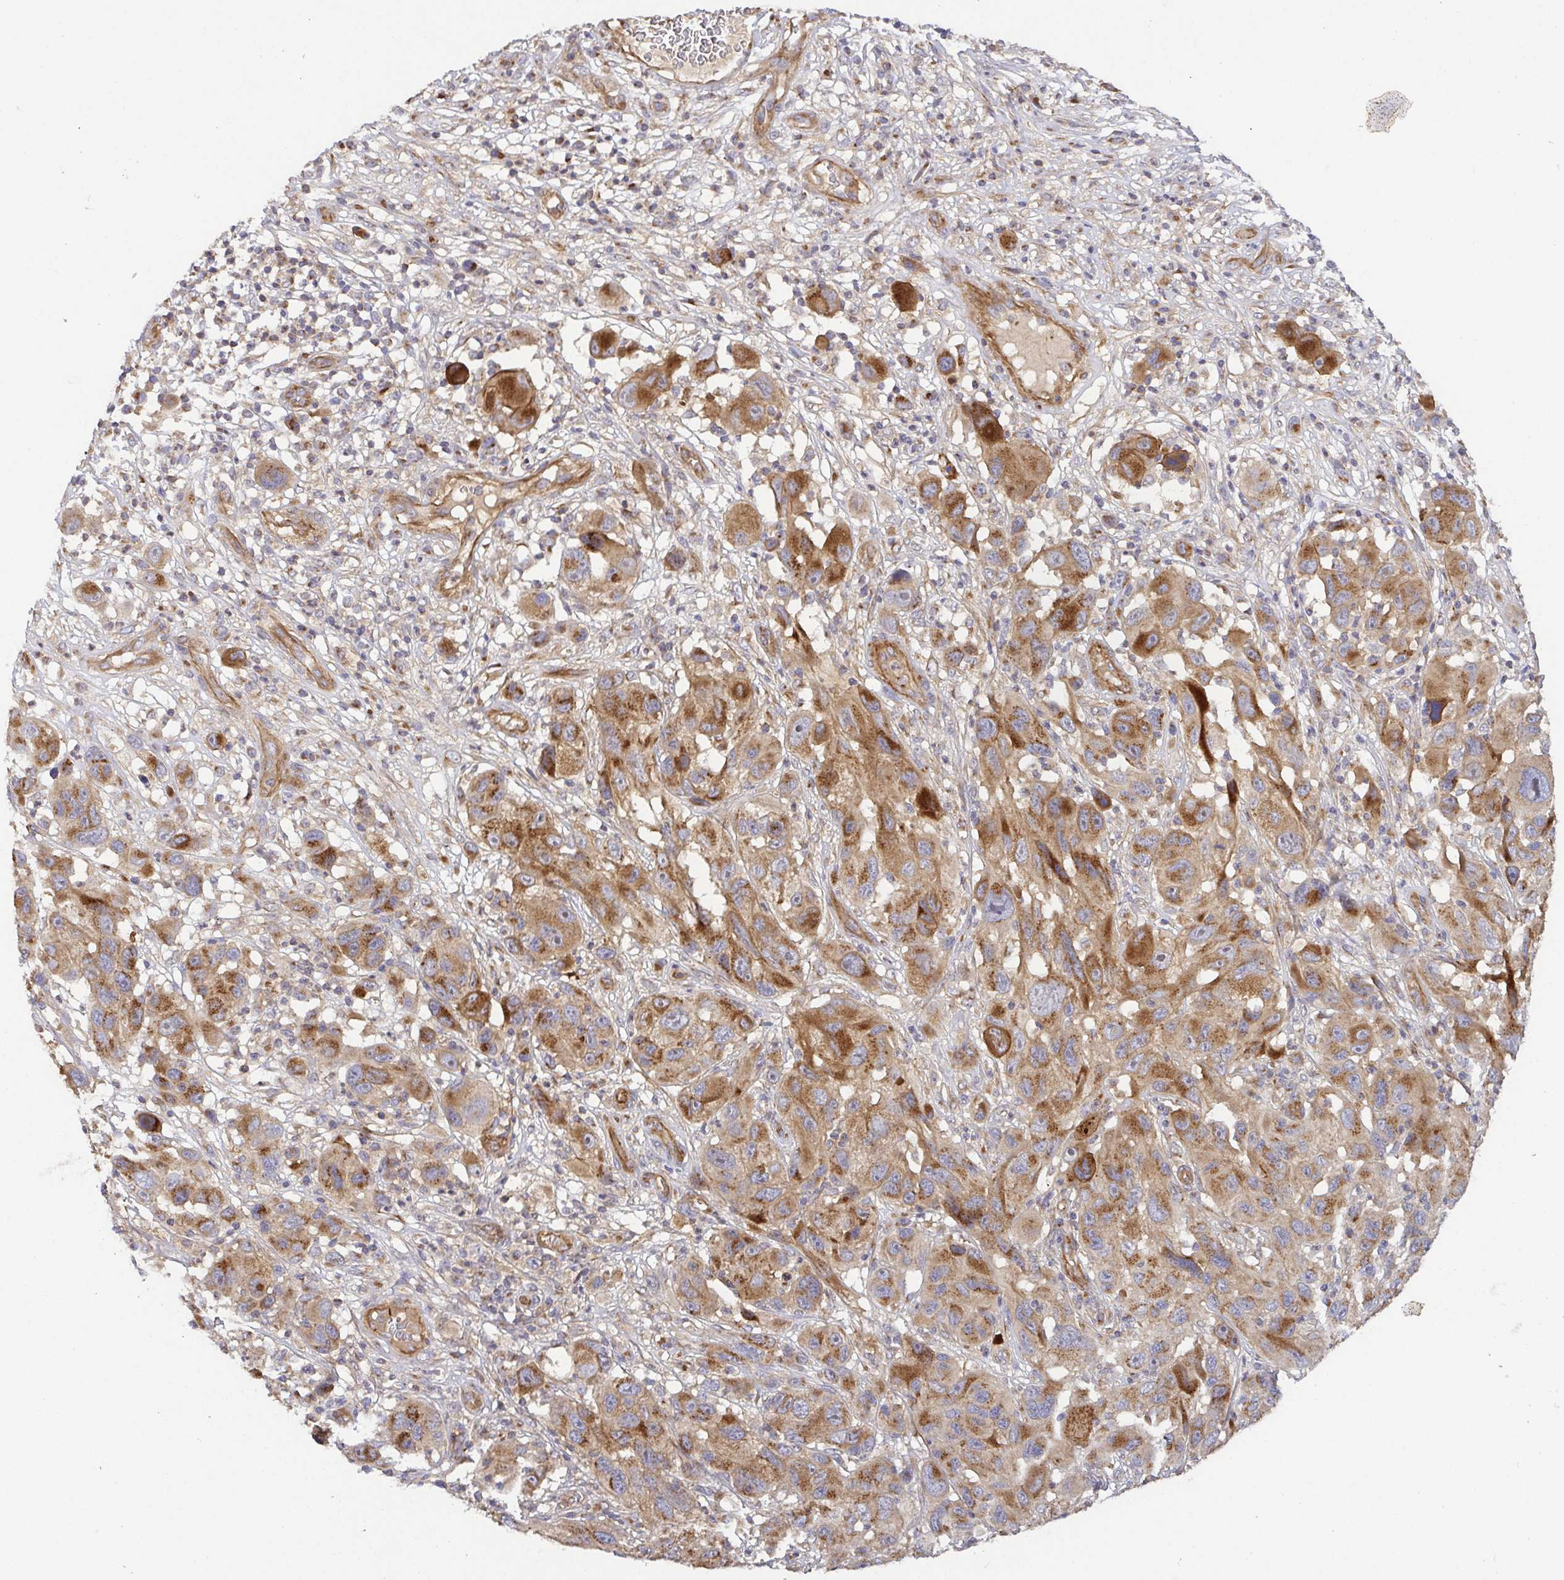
{"staining": {"intensity": "moderate", "quantity": ">75%", "location": "cytoplasmic/membranous"}, "tissue": "melanoma", "cell_type": "Tumor cells", "image_type": "cancer", "snomed": [{"axis": "morphology", "description": "Malignant melanoma, NOS"}, {"axis": "topography", "description": "Skin"}], "caption": "Immunohistochemistry (IHC) micrograph of neoplastic tissue: malignant melanoma stained using IHC demonstrates medium levels of moderate protein expression localized specifically in the cytoplasmic/membranous of tumor cells, appearing as a cytoplasmic/membranous brown color.", "gene": "TM9SF4", "patient": {"sex": "male", "age": 53}}